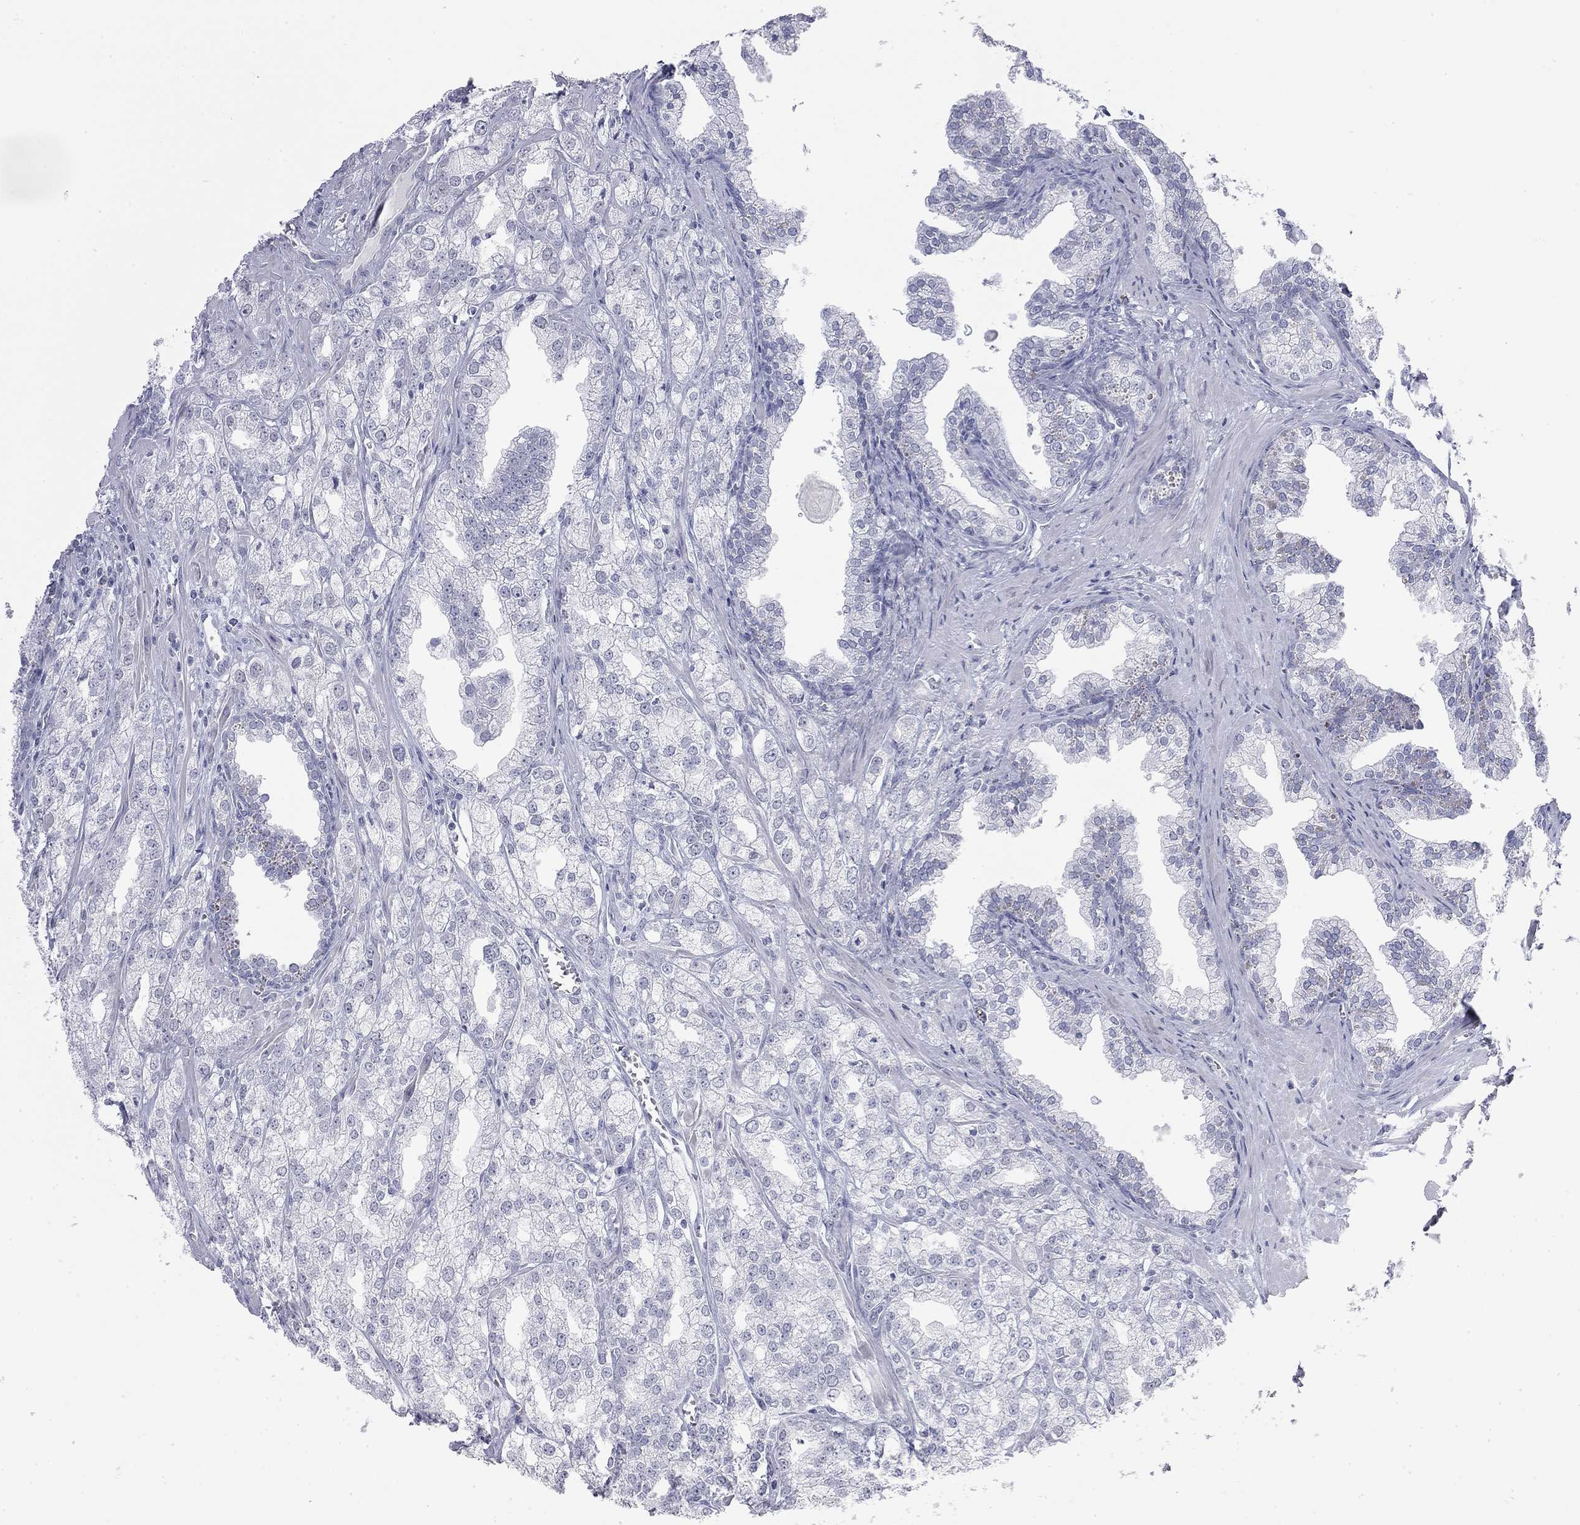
{"staining": {"intensity": "negative", "quantity": "none", "location": "none"}, "tissue": "prostate cancer", "cell_type": "Tumor cells", "image_type": "cancer", "snomed": [{"axis": "morphology", "description": "Adenocarcinoma, NOS"}, {"axis": "topography", "description": "Prostate"}], "caption": "A micrograph of human prostate cancer (adenocarcinoma) is negative for staining in tumor cells. (DAB immunohistochemistry (IHC) with hematoxylin counter stain).", "gene": "AK8", "patient": {"sex": "male", "age": 70}}